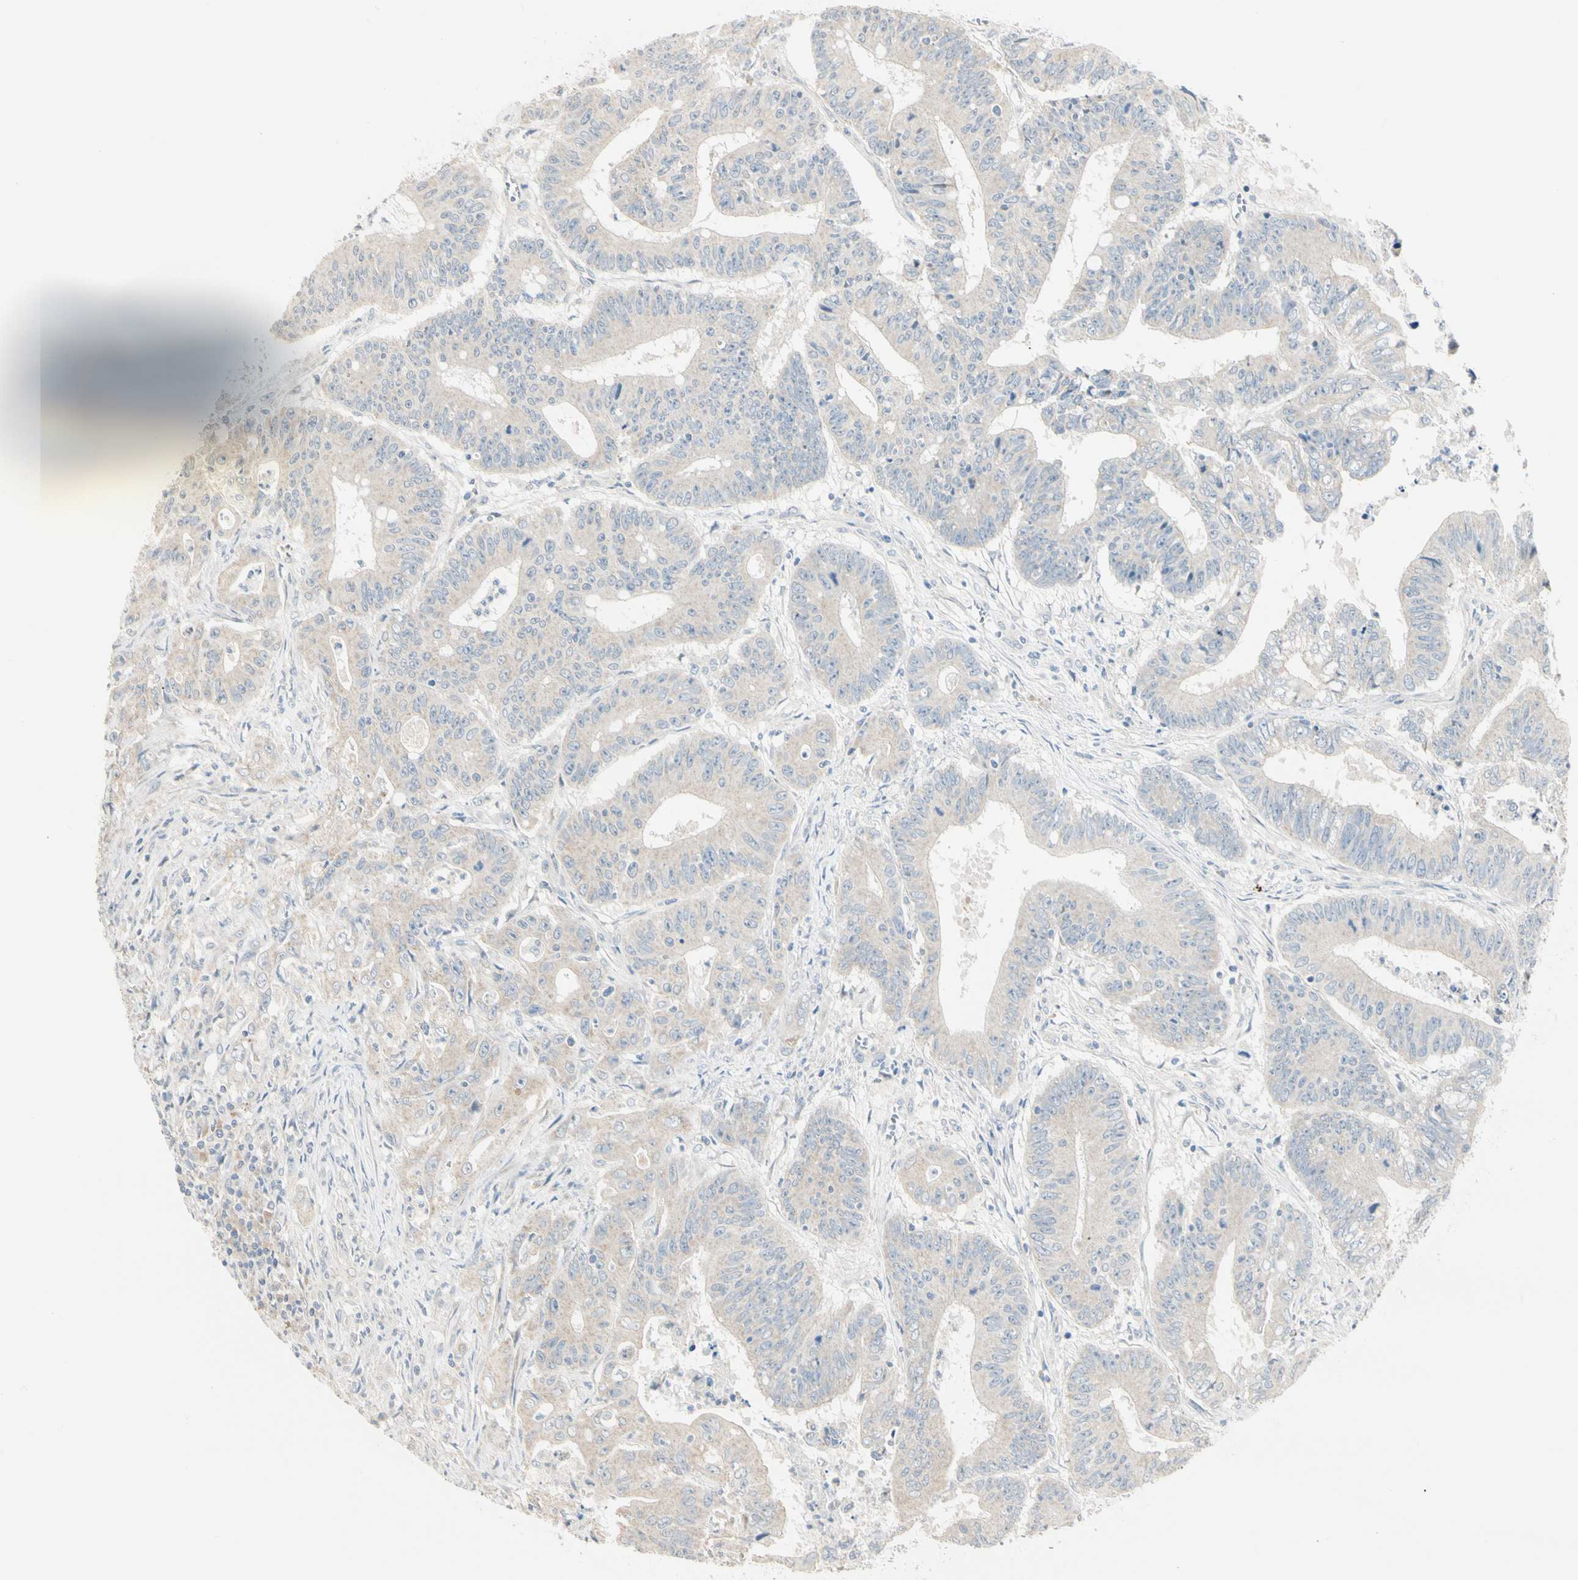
{"staining": {"intensity": "negative", "quantity": "none", "location": "none"}, "tissue": "colorectal cancer", "cell_type": "Tumor cells", "image_type": "cancer", "snomed": [{"axis": "morphology", "description": "Adenocarcinoma, NOS"}, {"axis": "topography", "description": "Colon"}], "caption": "Colorectal cancer was stained to show a protein in brown. There is no significant staining in tumor cells.", "gene": "GPR153", "patient": {"sex": "male", "age": 45}}